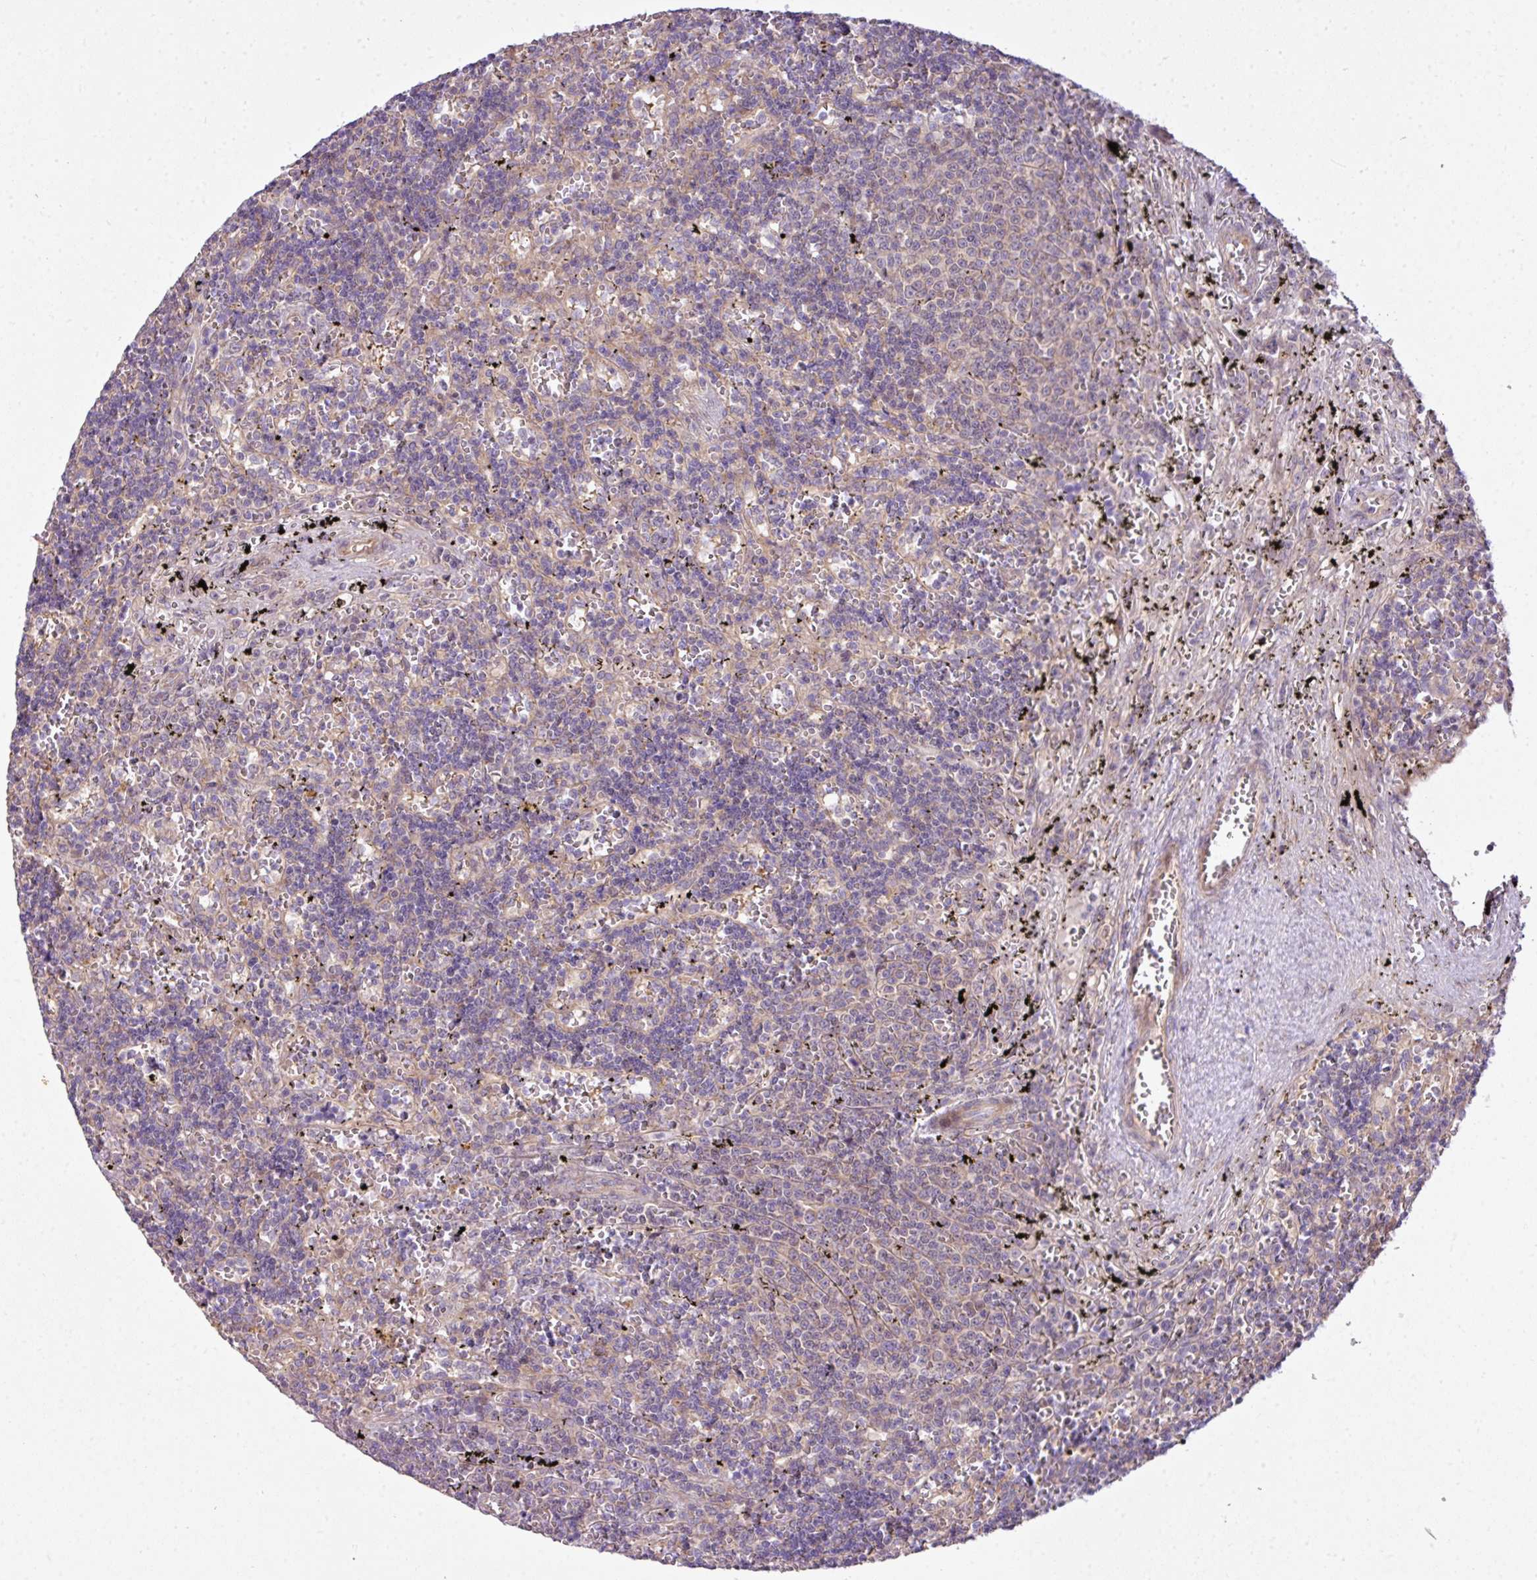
{"staining": {"intensity": "negative", "quantity": "none", "location": "none"}, "tissue": "lymphoma", "cell_type": "Tumor cells", "image_type": "cancer", "snomed": [{"axis": "morphology", "description": "Malignant lymphoma, non-Hodgkin's type, Low grade"}, {"axis": "topography", "description": "Spleen"}], "caption": "An immunohistochemistry (IHC) micrograph of low-grade malignant lymphoma, non-Hodgkin's type is shown. There is no staining in tumor cells of low-grade malignant lymphoma, non-Hodgkin's type. (DAB immunohistochemistry visualized using brightfield microscopy, high magnification).", "gene": "COX18", "patient": {"sex": "male", "age": 60}}